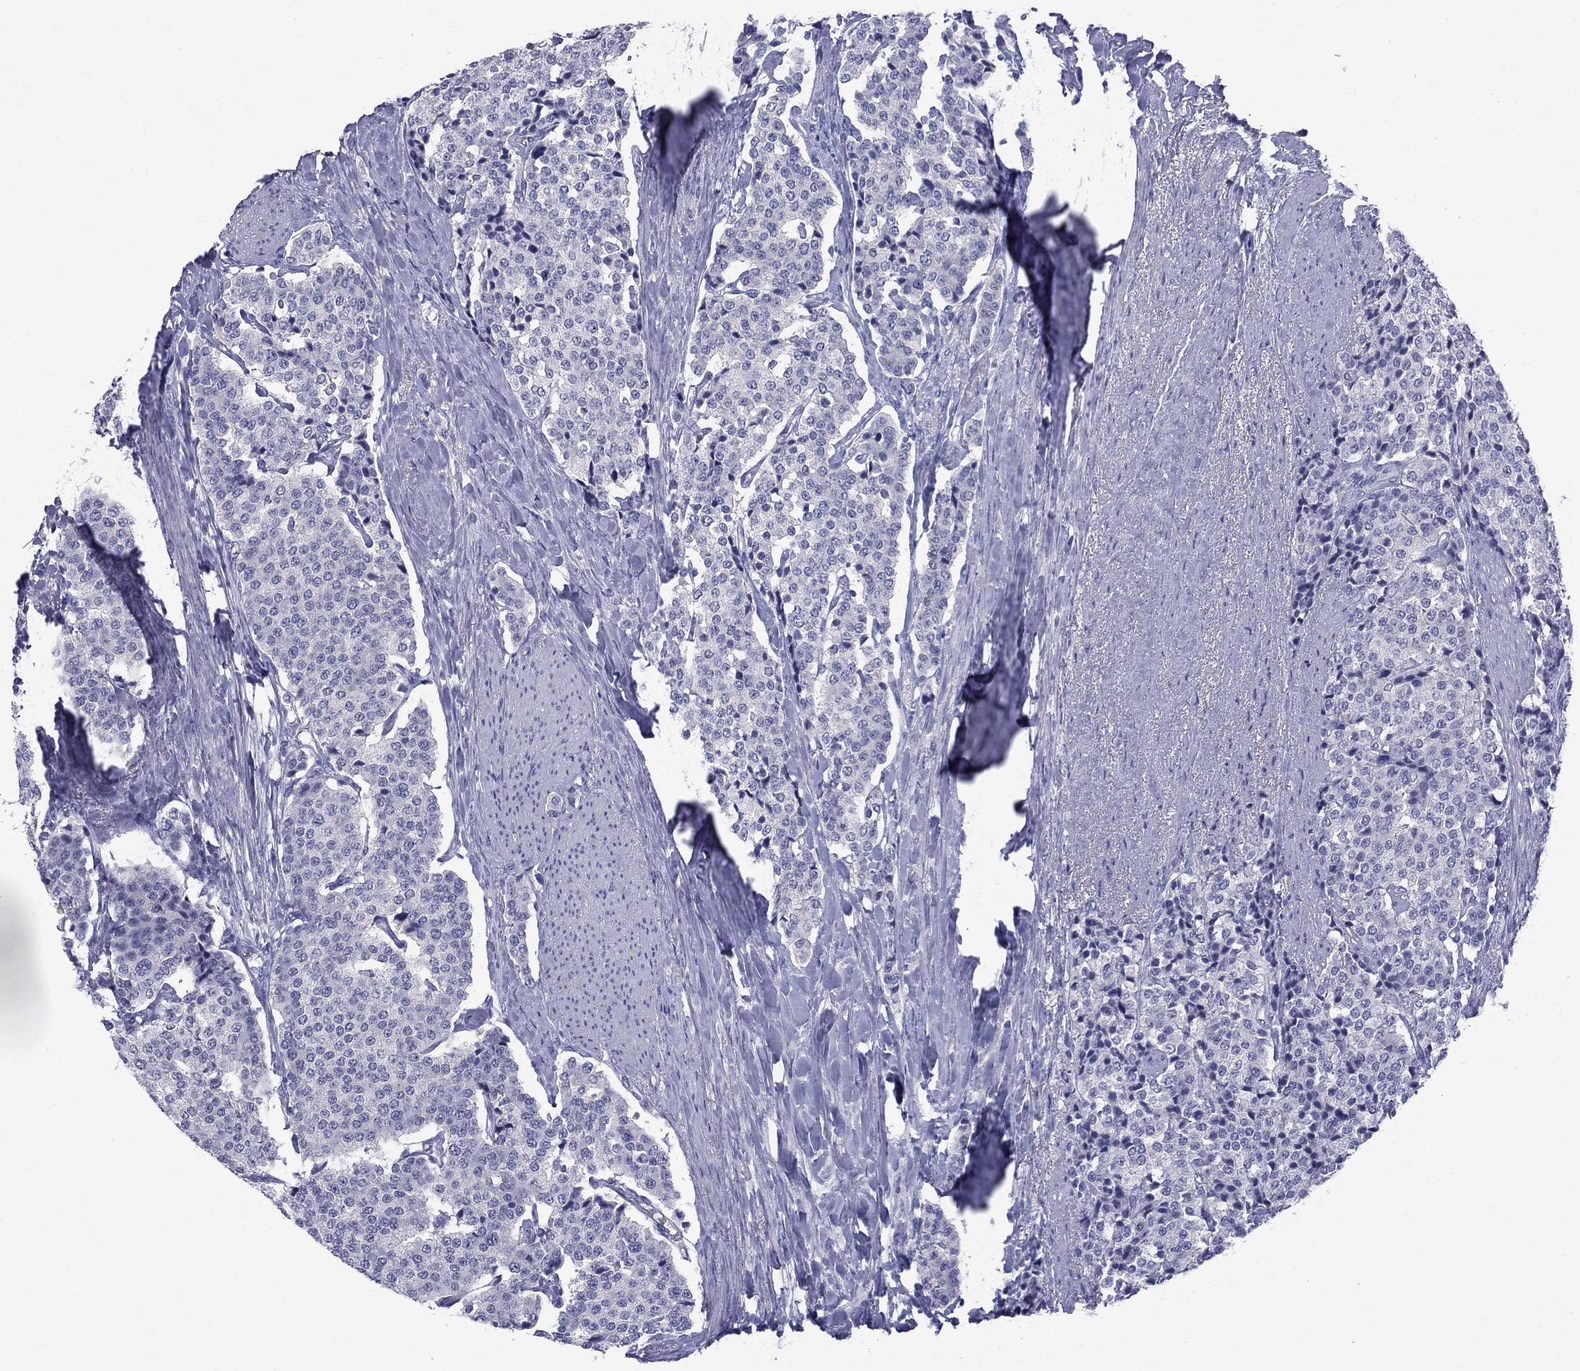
{"staining": {"intensity": "negative", "quantity": "none", "location": "none"}, "tissue": "carcinoid", "cell_type": "Tumor cells", "image_type": "cancer", "snomed": [{"axis": "morphology", "description": "Carcinoid, malignant, NOS"}, {"axis": "topography", "description": "Small intestine"}], "caption": "A micrograph of malignant carcinoid stained for a protein demonstrates no brown staining in tumor cells.", "gene": "SERPINB2", "patient": {"sex": "female", "age": 58}}